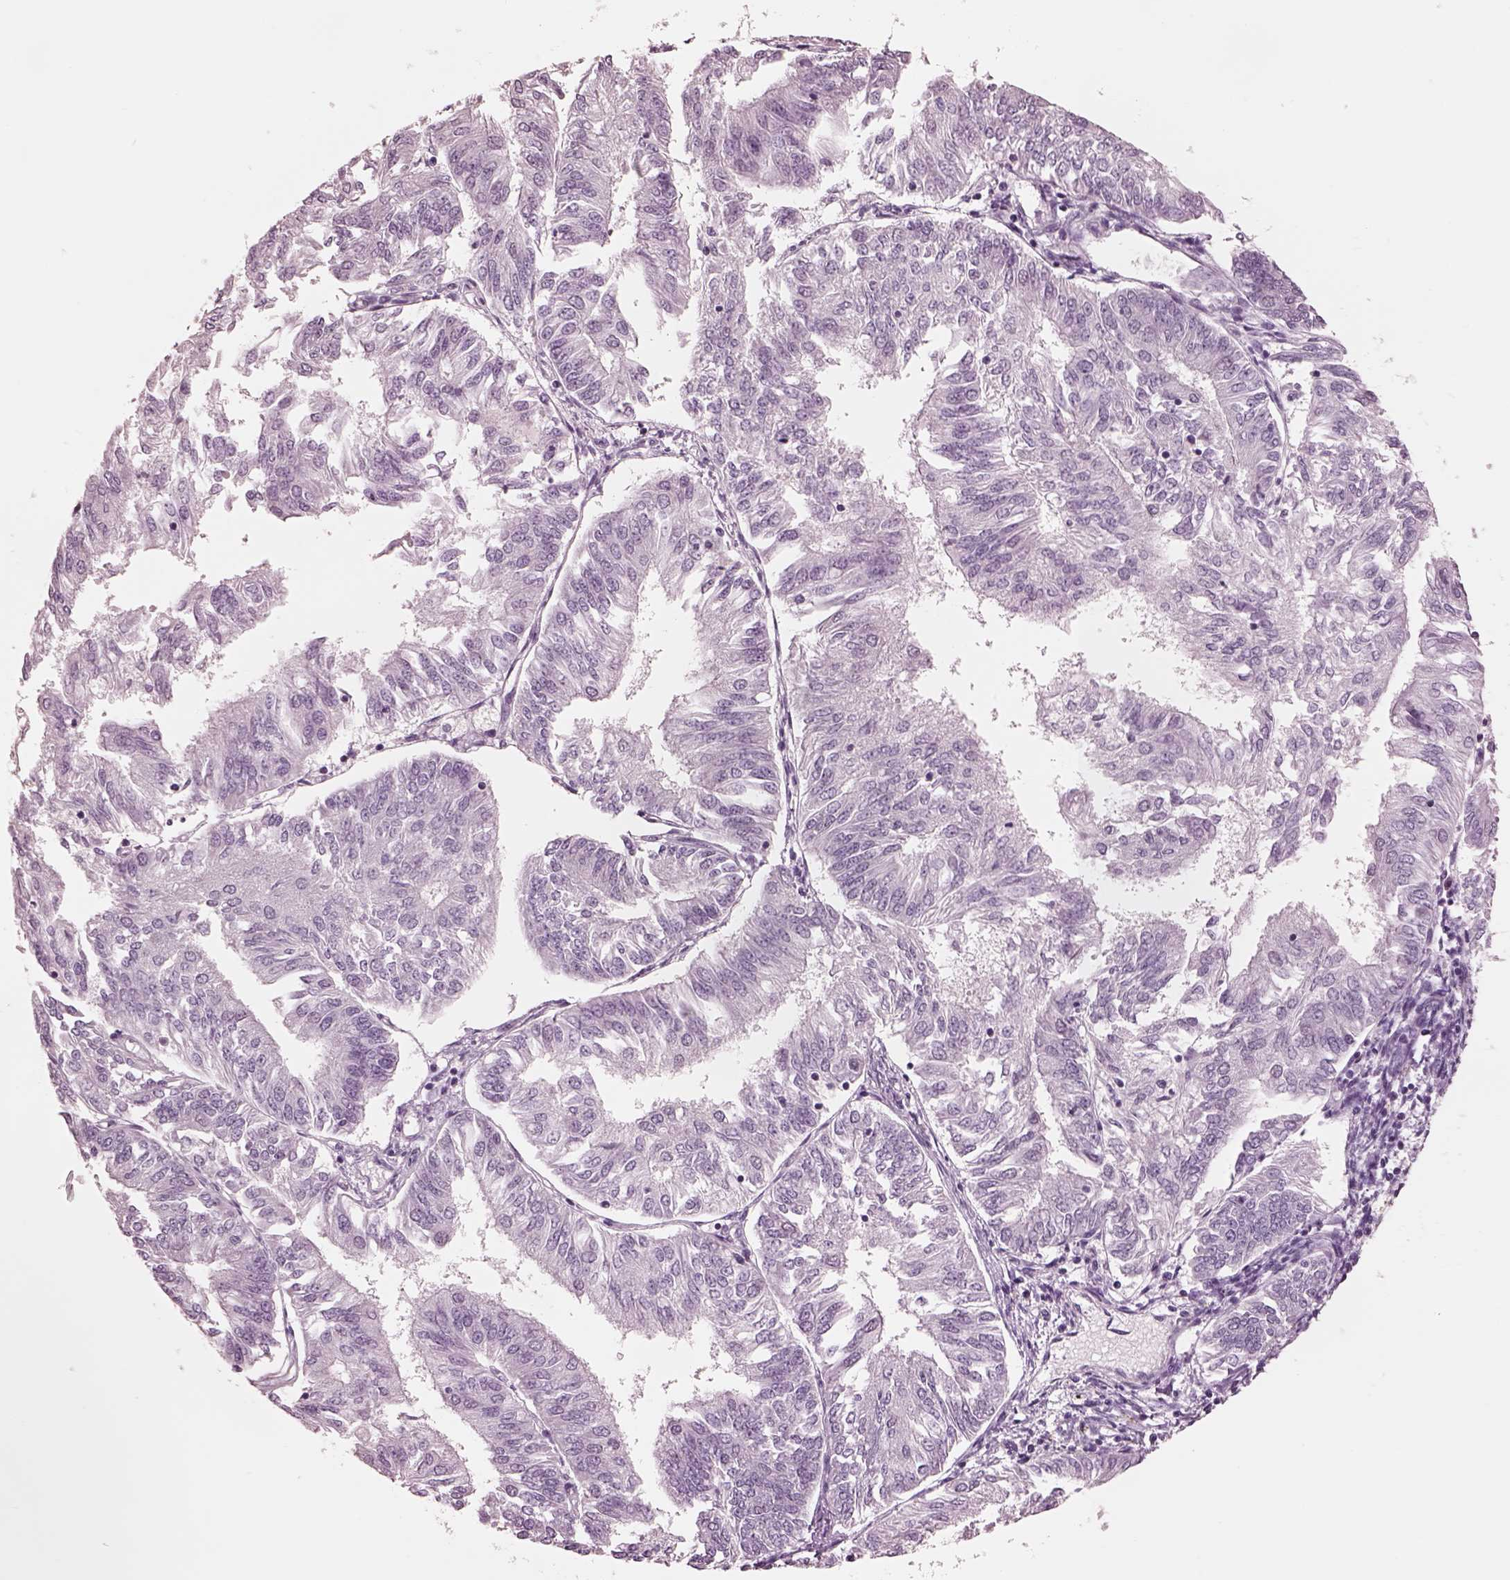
{"staining": {"intensity": "negative", "quantity": "none", "location": "none"}, "tissue": "endometrial cancer", "cell_type": "Tumor cells", "image_type": "cancer", "snomed": [{"axis": "morphology", "description": "Adenocarcinoma, NOS"}, {"axis": "topography", "description": "Endometrium"}], "caption": "Immunohistochemistry (IHC) micrograph of neoplastic tissue: endometrial cancer (adenocarcinoma) stained with DAB (3,3'-diaminobenzidine) exhibits no significant protein staining in tumor cells. (Brightfield microscopy of DAB IHC at high magnification).", "gene": "GARIN4", "patient": {"sex": "female", "age": 58}}